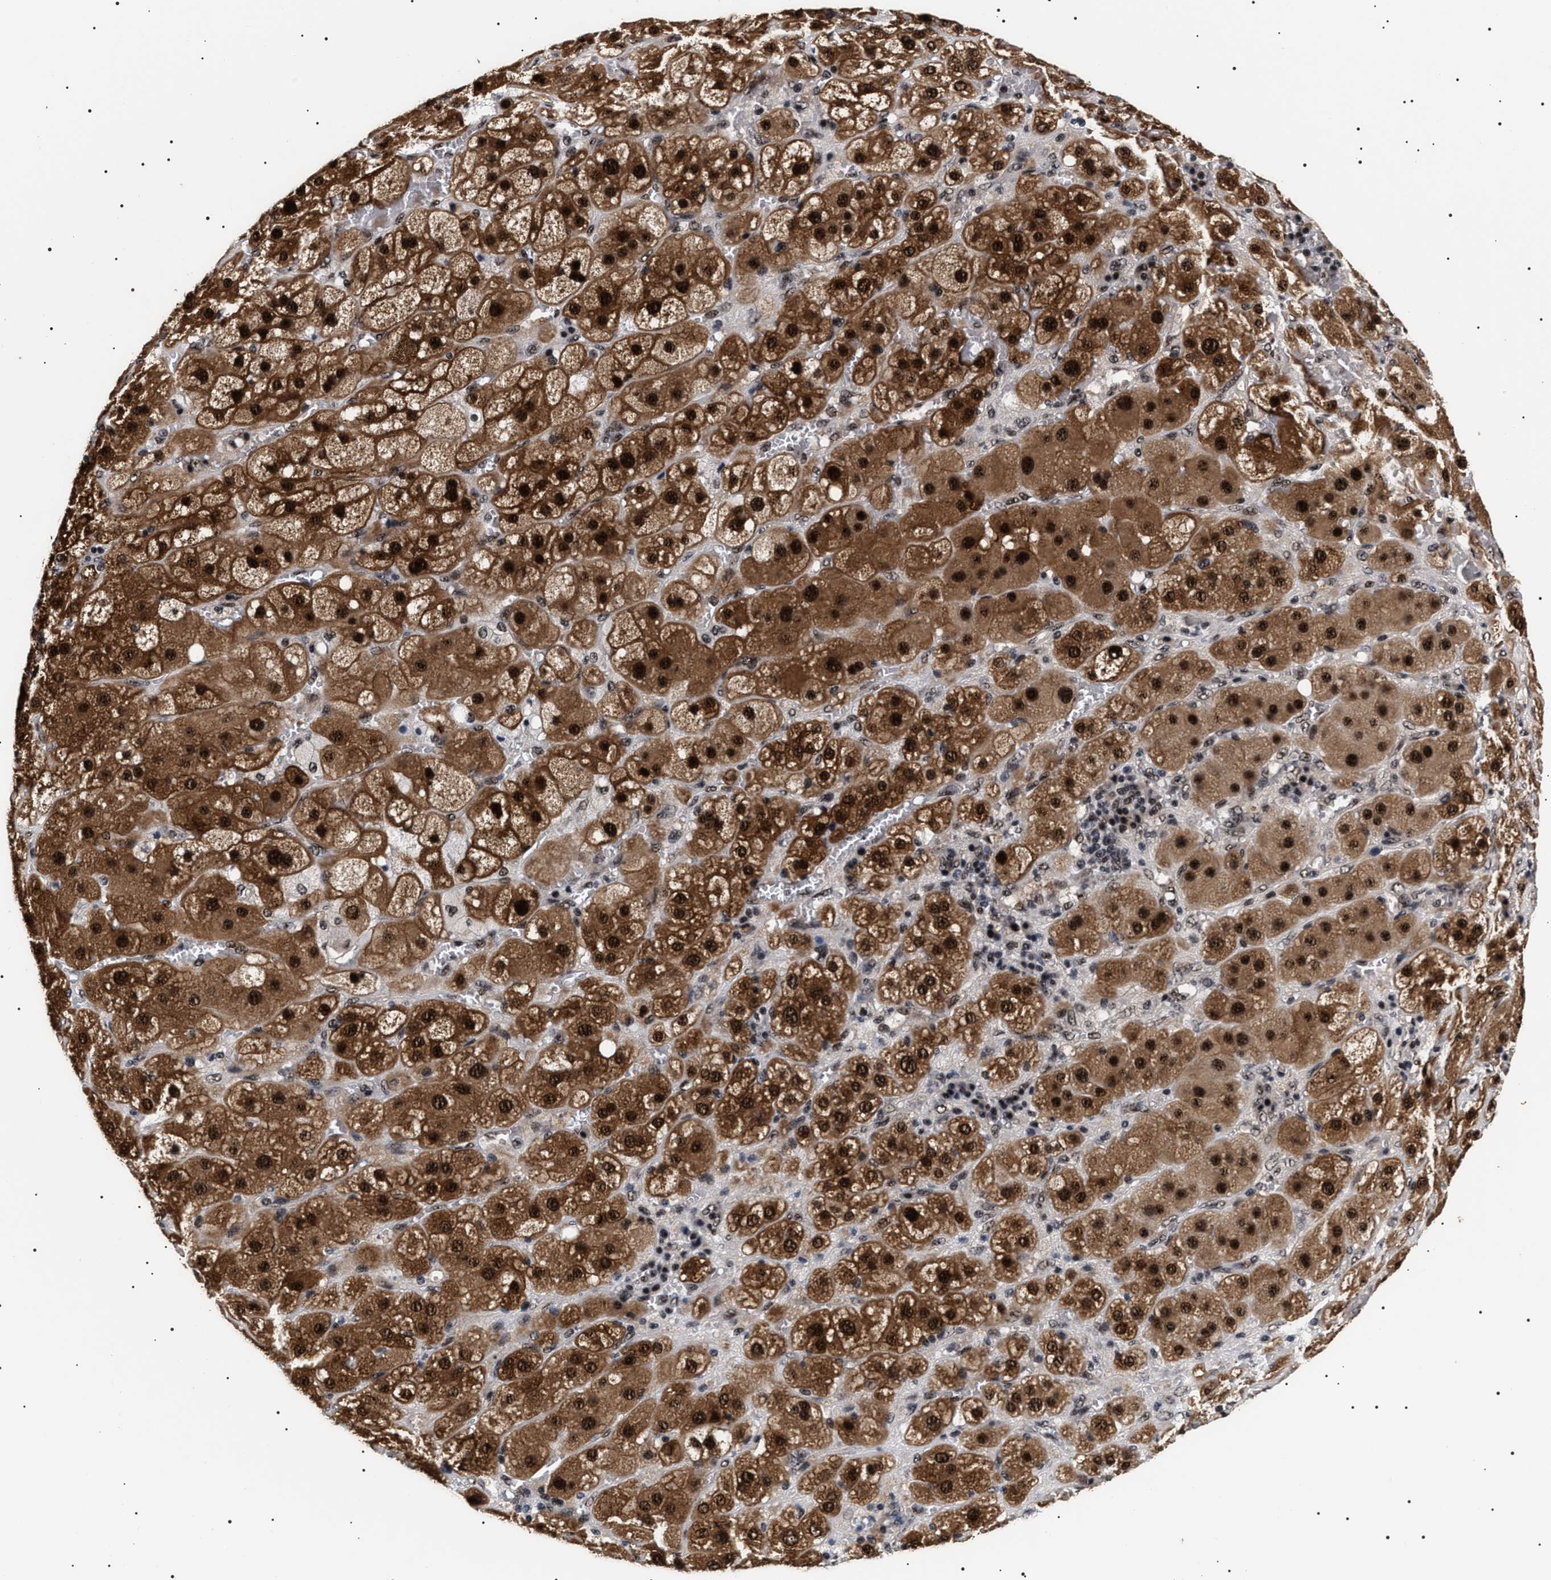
{"staining": {"intensity": "strong", "quantity": ">75%", "location": "cytoplasmic/membranous,nuclear"}, "tissue": "adrenal gland", "cell_type": "Glandular cells", "image_type": "normal", "snomed": [{"axis": "morphology", "description": "Normal tissue, NOS"}, {"axis": "topography", "description": "Adrenal gland"}], "caption": "This photomicrograph displays normal adrenal gland stained with IHC to label a protein in brown. The cytoplasmic/membranous,nuclear of glandular cells show strong positivity for the protein. Nuclei are counter-stained blue.", "gene": "CAAP1", "patient": {"sex": "female", "age": 47}}